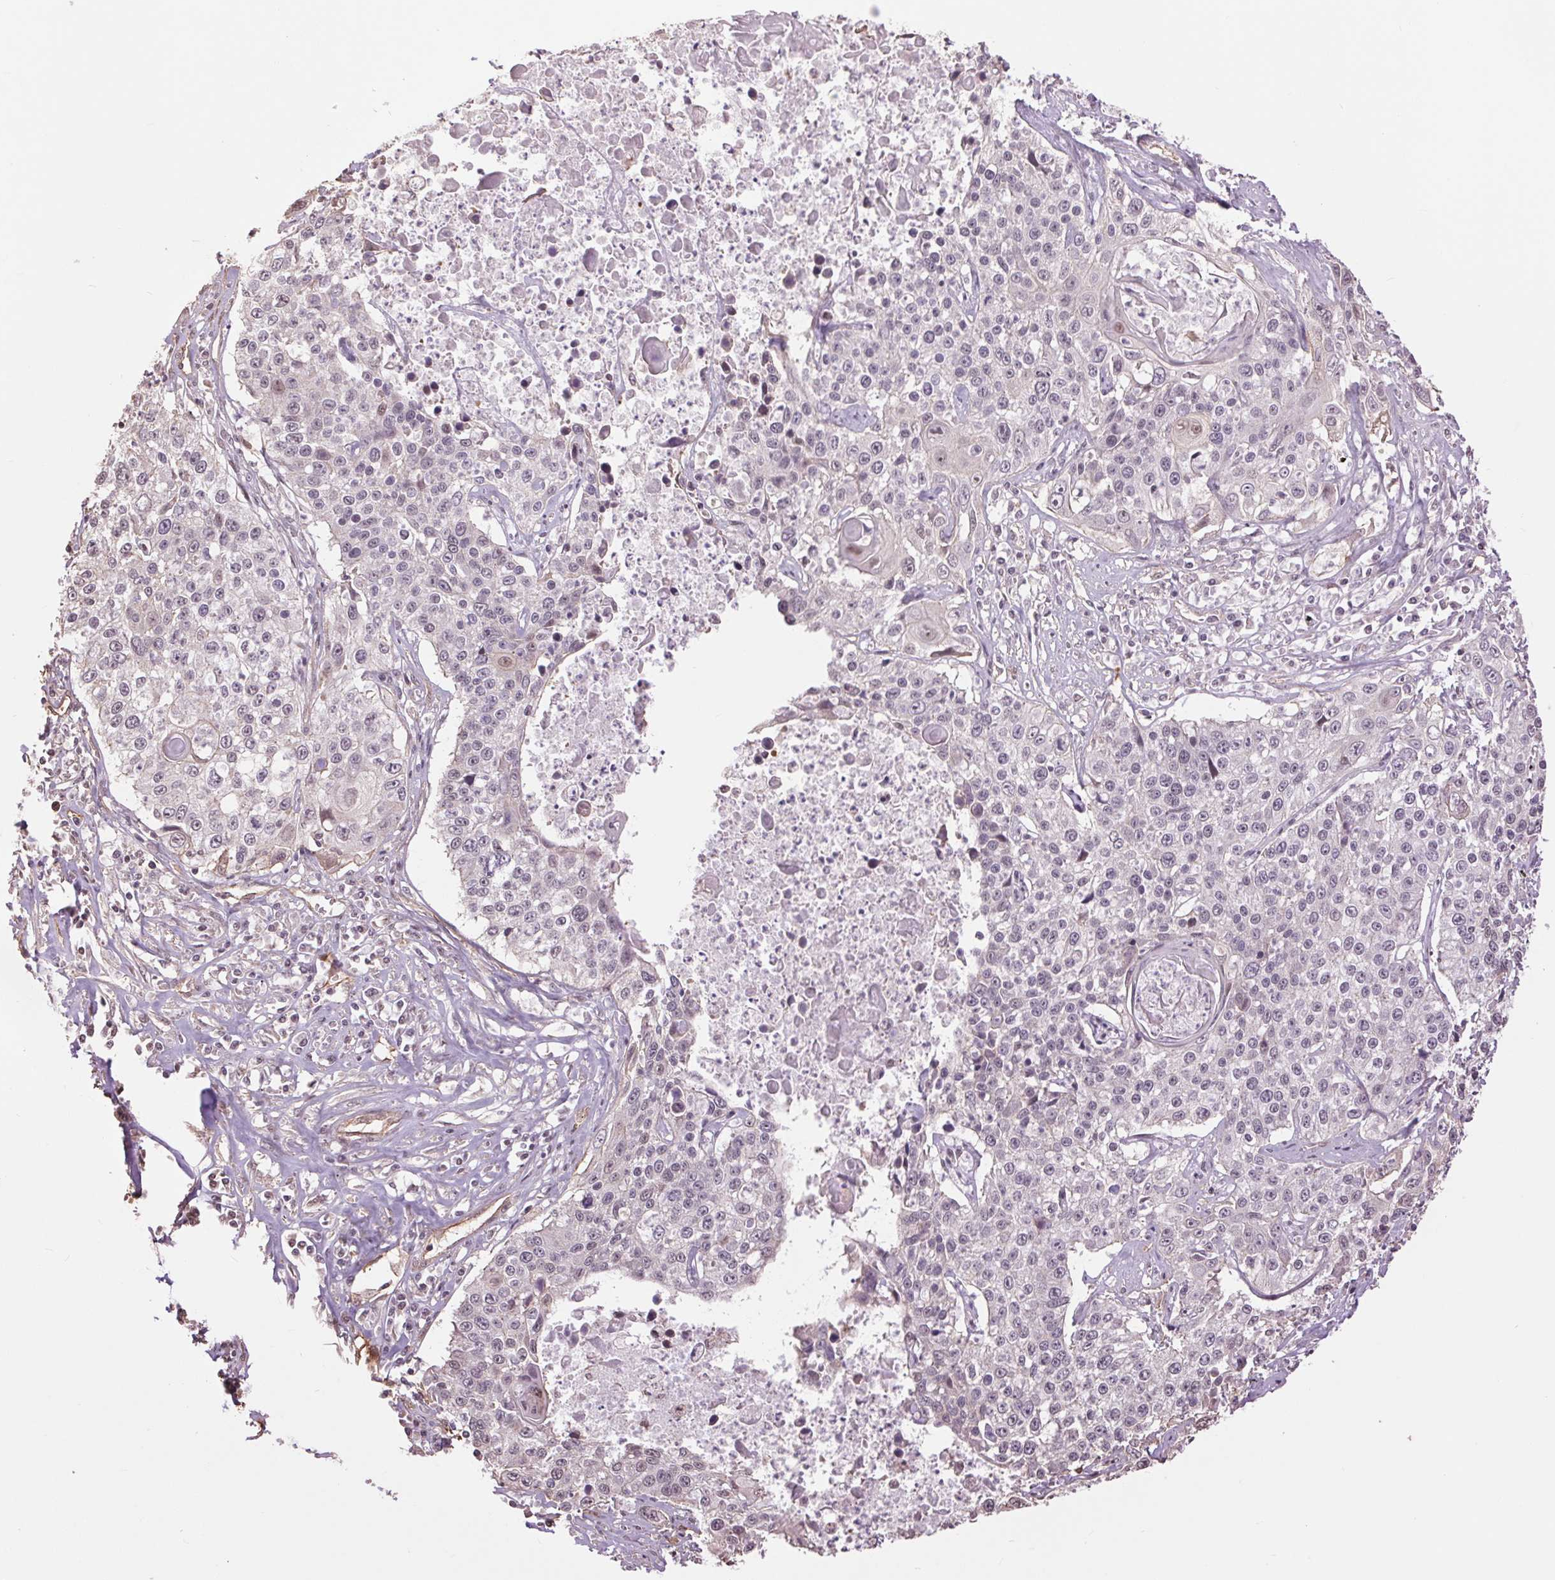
{"staining": {"intensity": "negative", "quantity": "none", "location": "none"}, "tissue": "lung cancer", "cell_type": "Tumor cells", "image_type": "cancer", "snomed": [{"axis": "morphology", "description": "Squamous cell carcinoma, NOS"}, {"axis": "morphology", "description": "Squamous cell carcinoma, metastatic, NOS"}, {"axis": "topography", "description": "Lung"}, {"axis": "topography", "description": "Pleura, NOS"}], "caption": "This is an immunohistochemistry (IHC) histopathology image of human lung cancer. There is no positivity in tumor cells.", "gene": "PALM", "patient": {"sex": "male", "age": 72}}